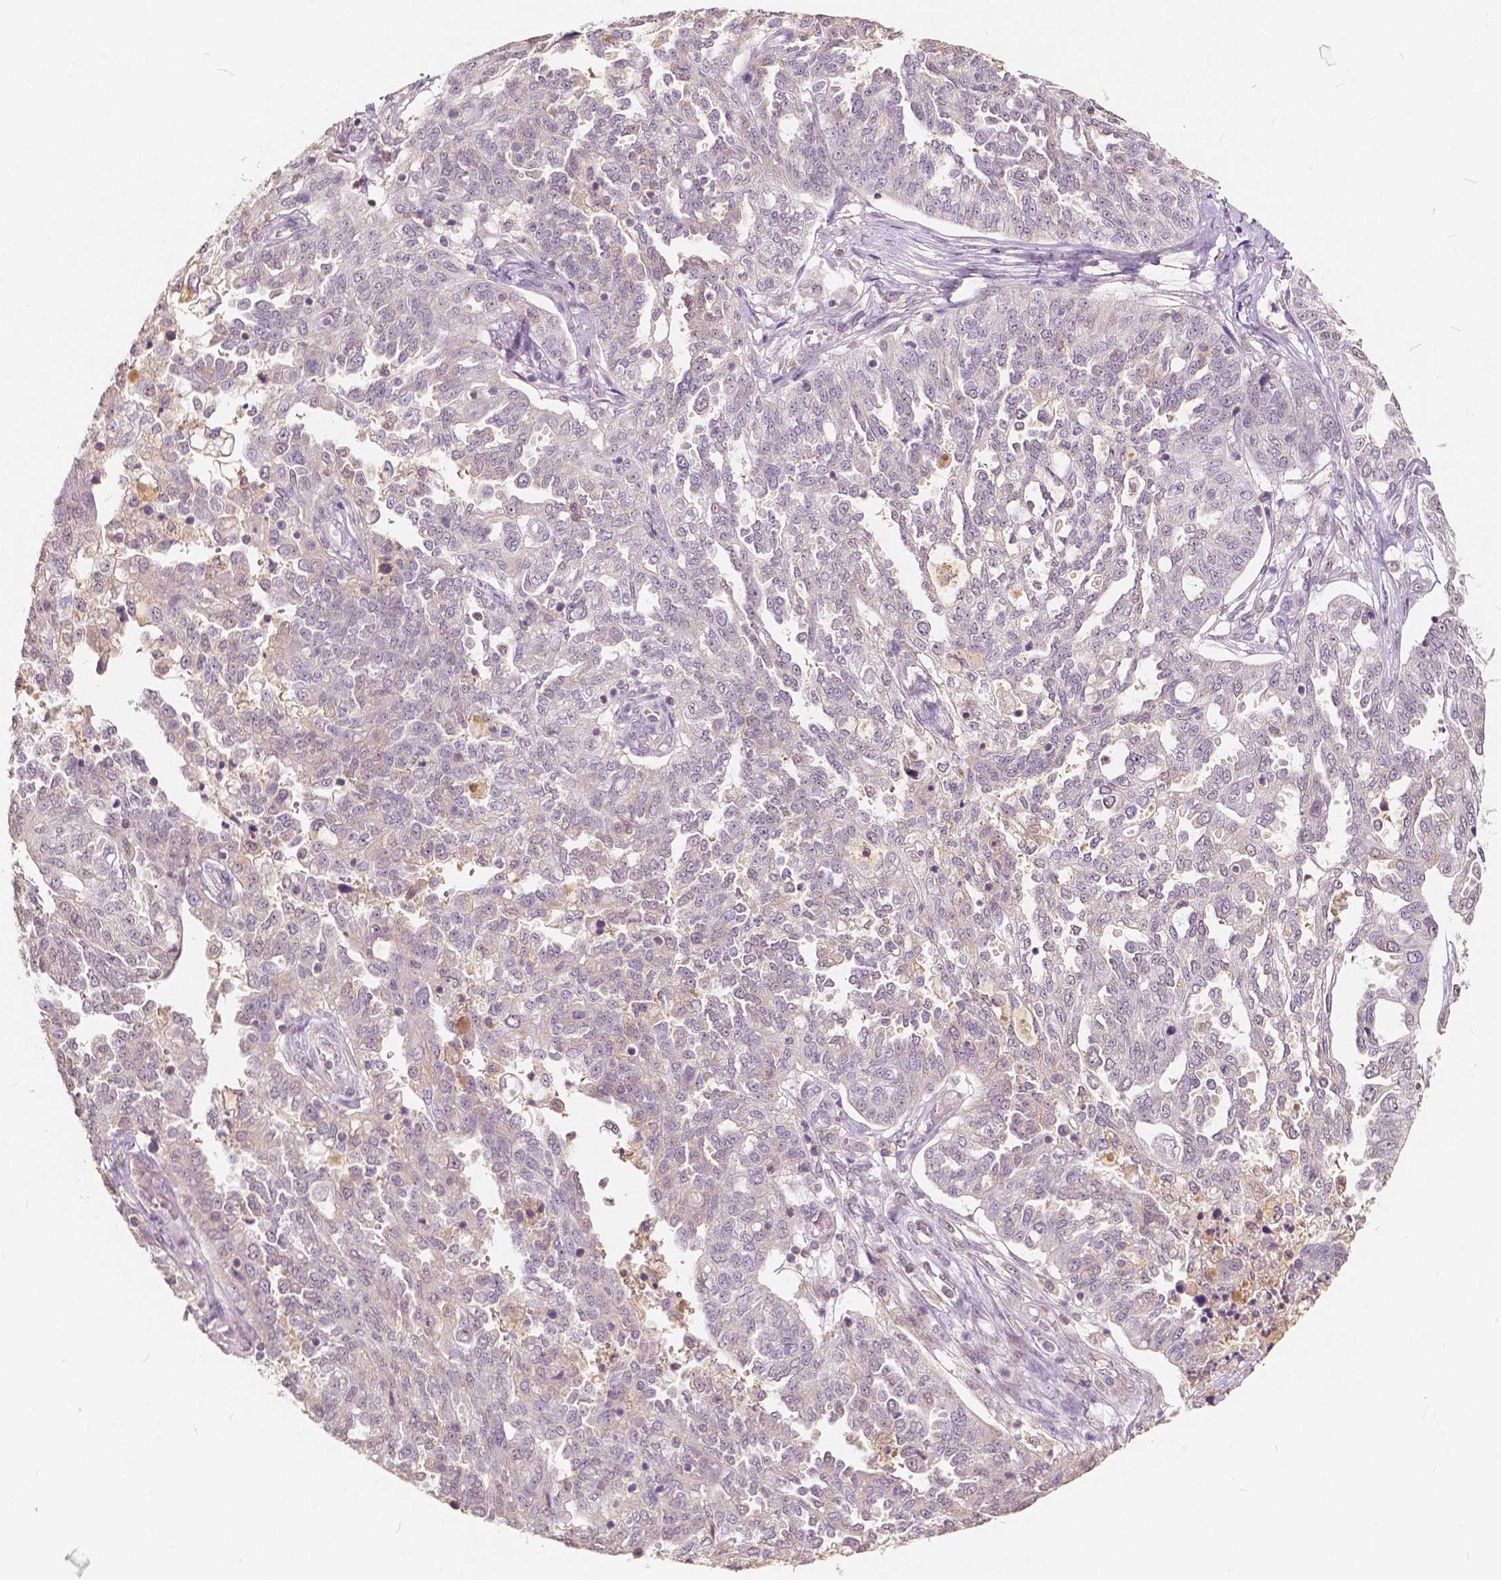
{"staining": {"intensity": "negative", "quantity": "none", "location": "none"}, "tissue": "ovarian cancer", "cell_type": "Tumor cells", "image_type": "cancer", "snomed": [{"axis": "morphology", "description": "Cystadenocarcinoma, serous, NOS"}, {"axis": "topography", "description": "Ovary"}], "caption": "This is an immunohistochemistry (IHC) histopathology image of human ovarian cancer. There is no positivity in tumor cells.", "gene": "SOX15", "patient": {"sex": "female", "age": 67}}